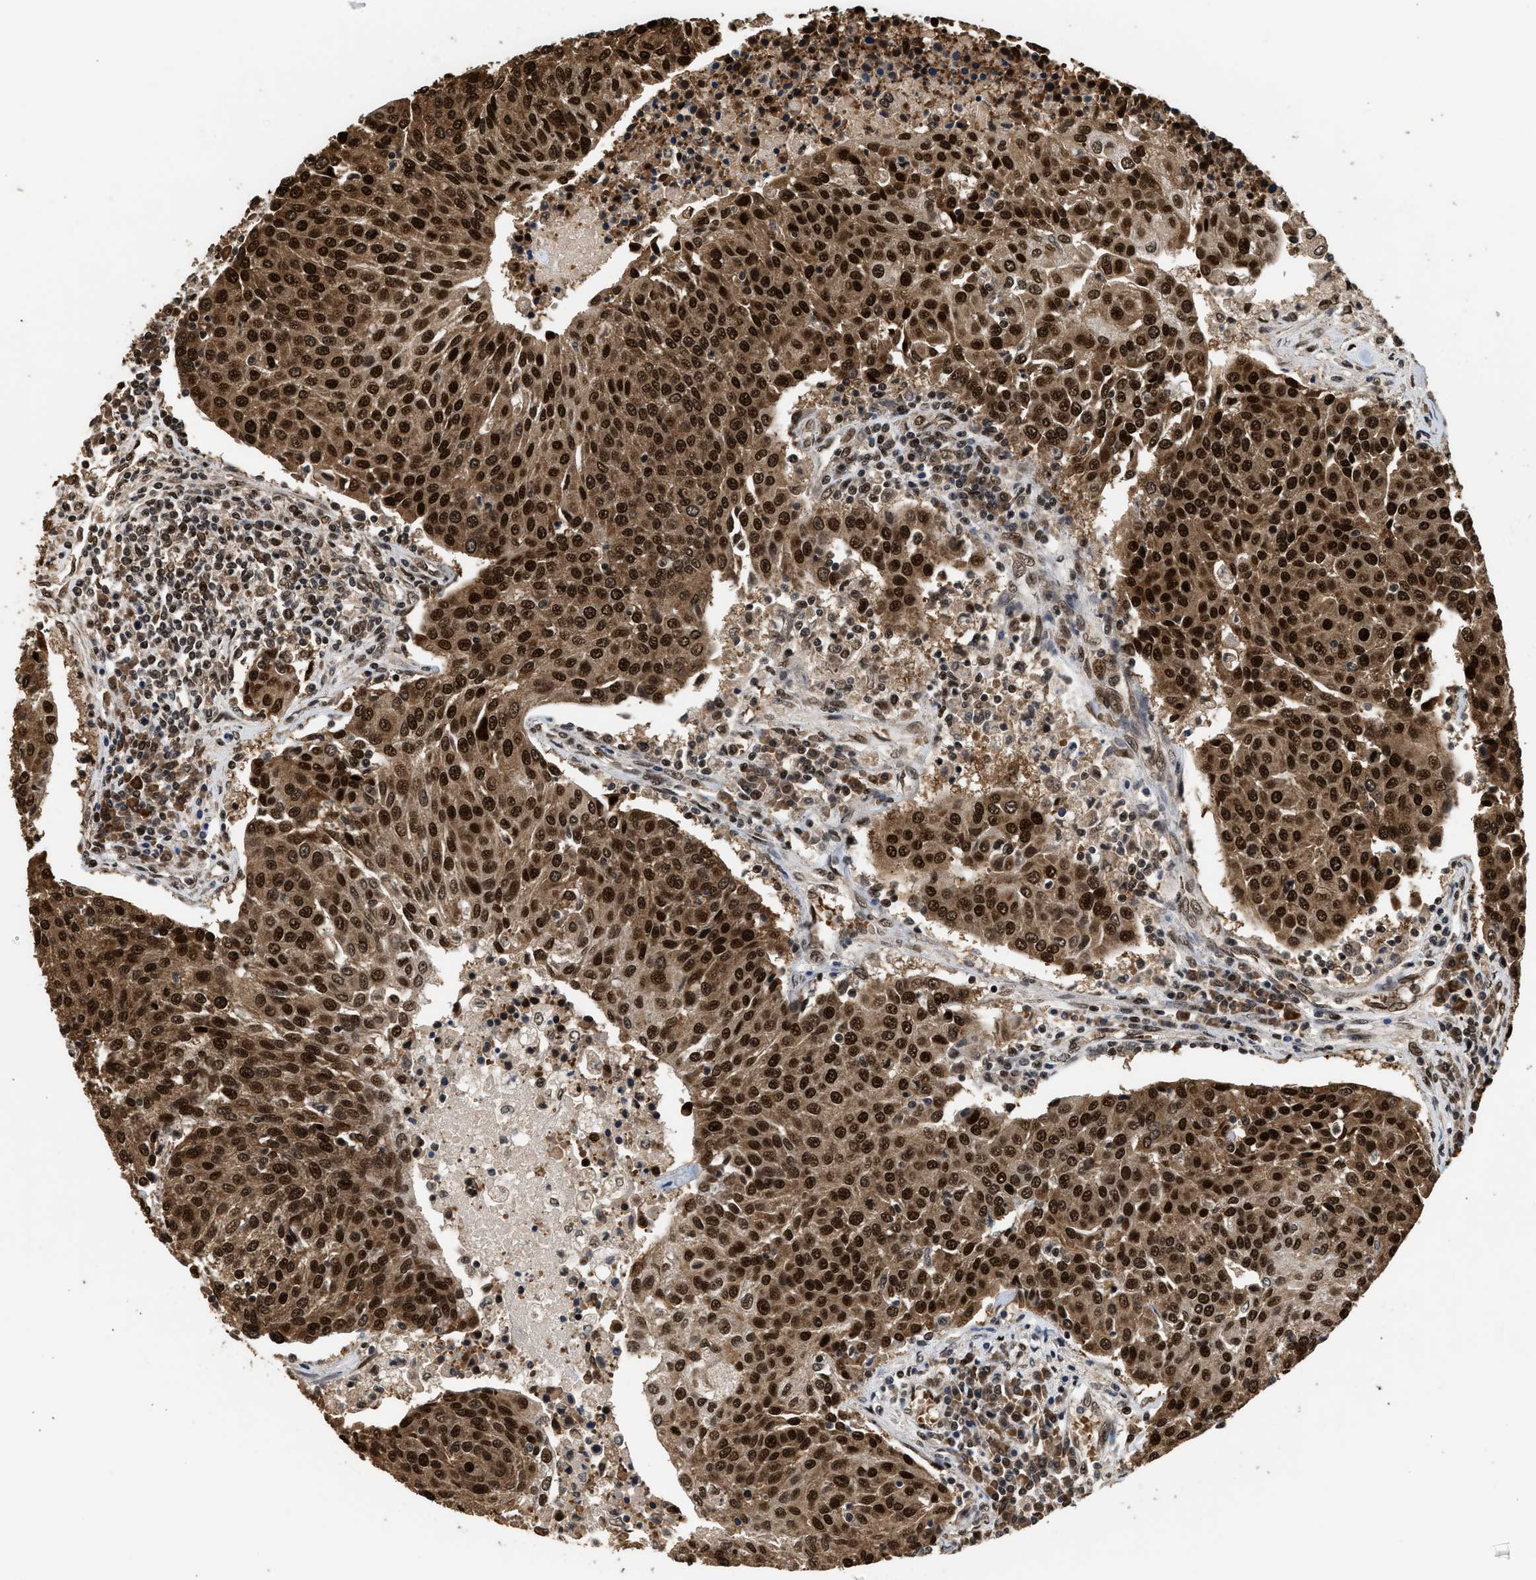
{"staining": {"intensity": "strong", "quantity": ">75%", "location": "cytoplasmic/membranous,nuclear"}, "tissue": "urothelial cancer", "cell_type": "Tumor cells", "image_type": "cancer", "snomed": [{"axis": "morphology", "description": "Urothelial carcinoma, High grade"}, {"axis": "topography", "description": "Urinary bladder"}], "caption": "Protein expression analysis of urothelial cancer demonstrates strong cytoplasmic/membranous and nuclear expression in approximately >75% of tumor cells.", "gene": "PPP4R3B", "patient": {"sex": "female", "age": 85}}